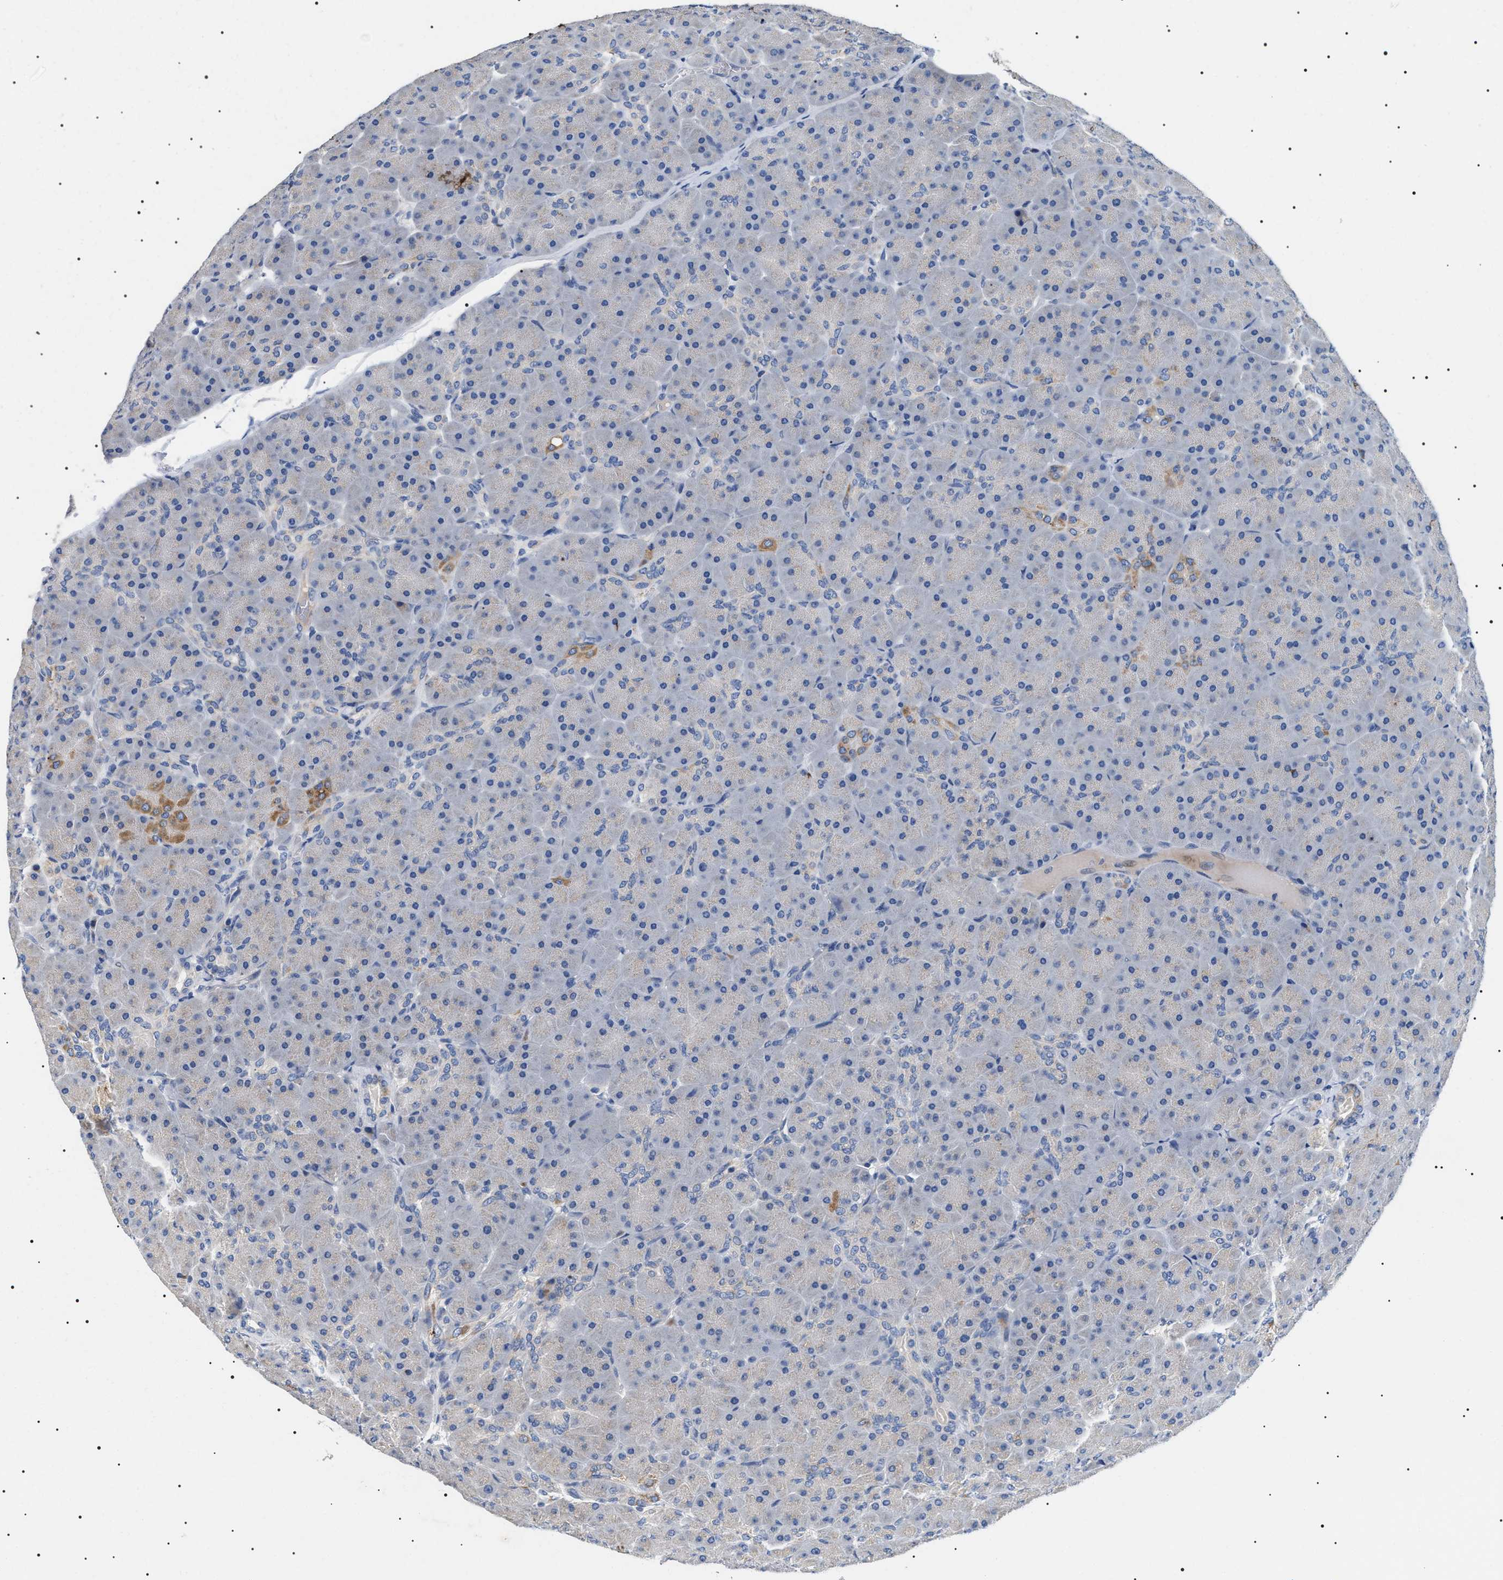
{"staining": {"intensity": "moderate", "quantity": "<25%", "location": "cytoplasmic/membranous"}, "tissue": "pancreas", "cell_type": "Exocrine glandular cells", "image_type": "normal", "snomed": [{"axis": "morphology", "description": "Normal tissue, NOS"}, {"axis": "topography", "description": "Pancreas"}], "caption": "A brown stain shows moderate cytoplasmic/membranous expression of a protein in exocrine glandular cells of benign human pancreas.", "gene": "TMEM222", "patient": {"sex": "male", "age": 66}}